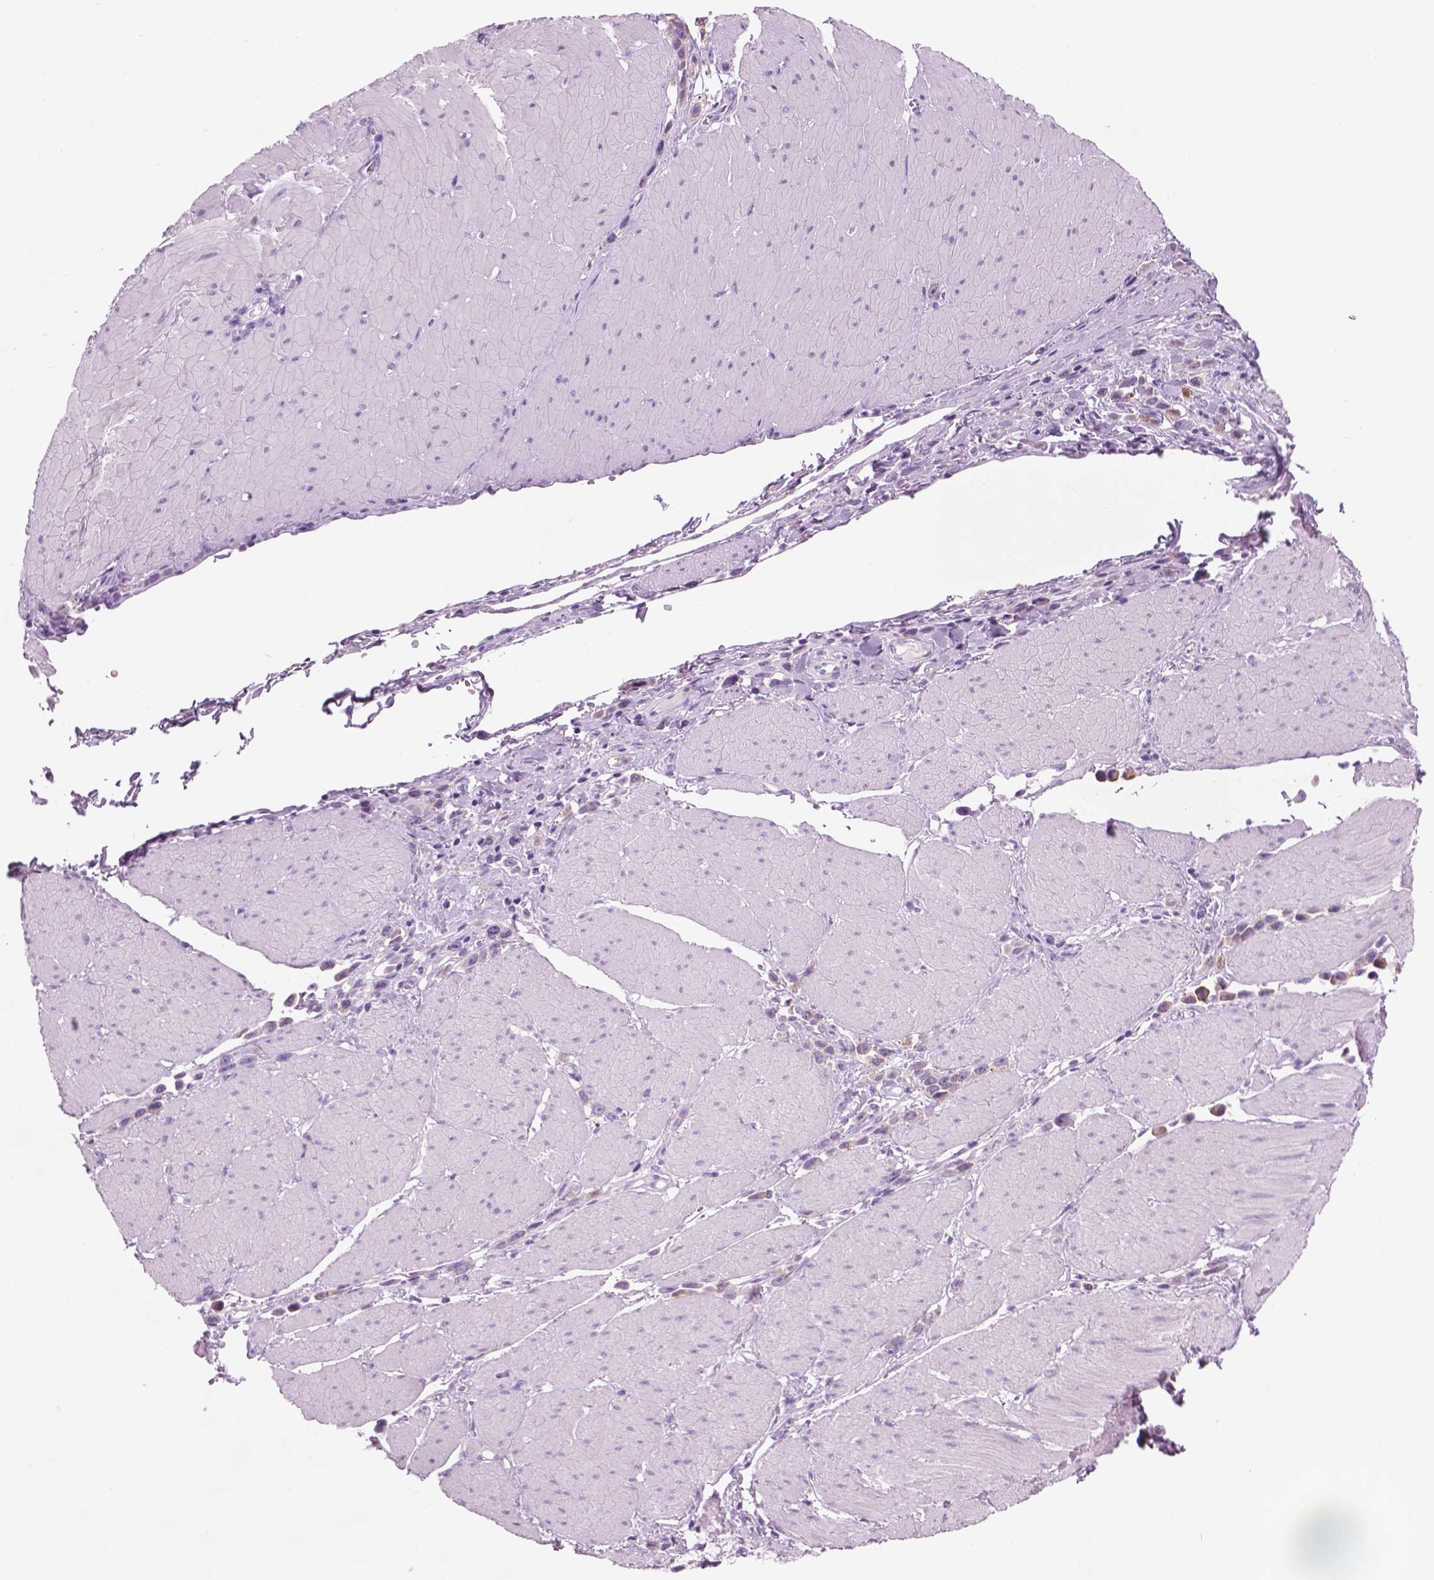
{"staining": {"intensity": "moderate", "quantity": "25%-75%", "location": "cytoplasmic/membranous"}, "tissue": "stomach cancer", "cell_type": "Tumor cells", "image_type": "cancer", "snomed": [{"axis": "morphology", "description": "Adenocarcinoma, NOS"}, {"axis": "topography", "description": "Stomach"}], "caption": "Adenocarcinoma (stomach) was stained to show a protein in brown. There is medium levels of moderate cytoplasmic/membranous expression in approximately 25%-75% of tumor cells.", "gene": "TTC29", "patient": {"sex": "male", "age": 47}}